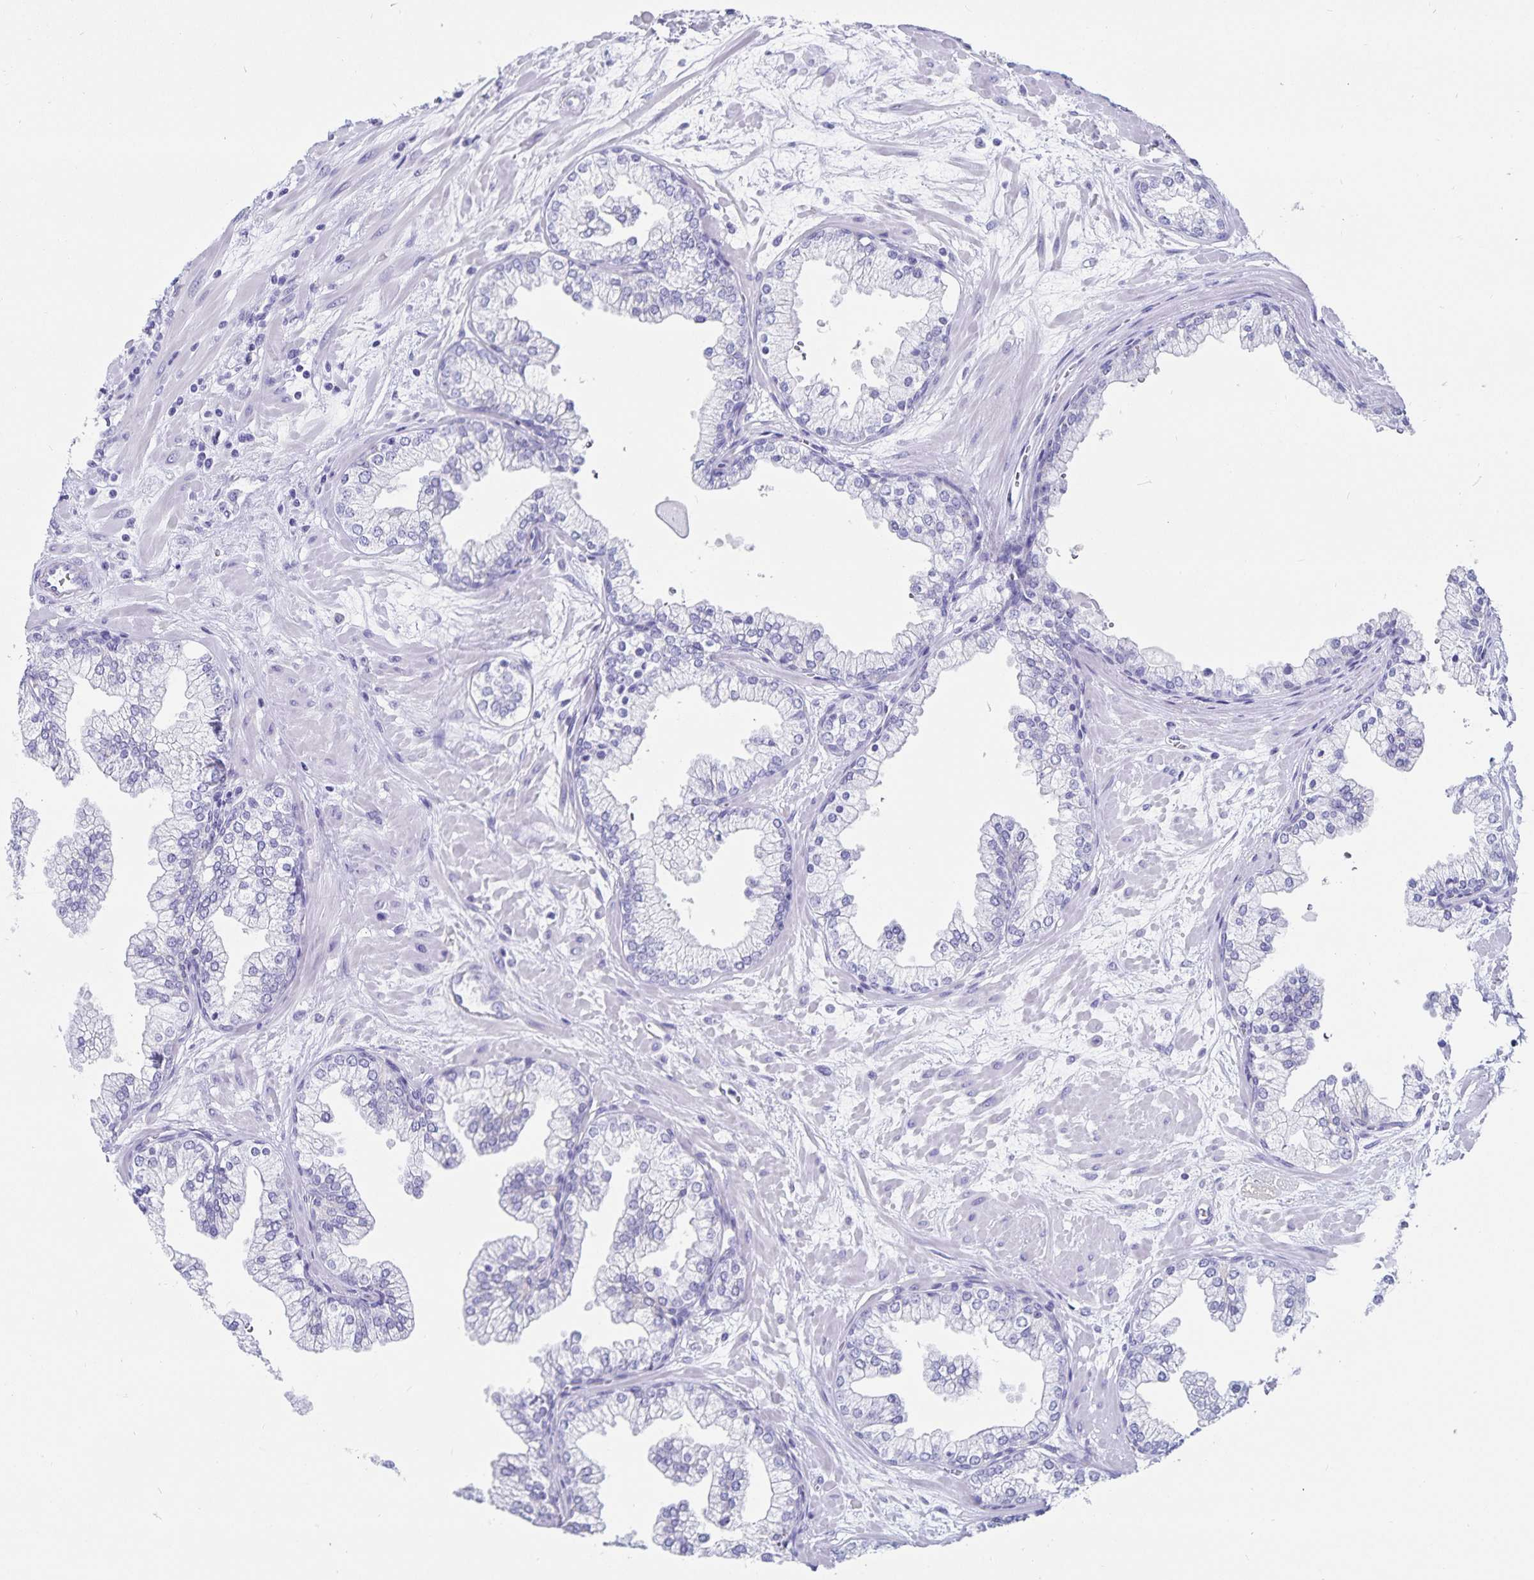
{"staining": {"intensity": "negative", "quantity": "none", "location": "none"}, "tissue": "prostate", "cell_type": "Glandular cells", "image_type": "normal", "snomed": [{"axis": "morphology", "description": "Normal tissue, NOS"}, {"axis": "topography", "description": "Prostate"}, {"axis": "topography", "description": "Peripheral nerve tissue"}], "caption": "Immunohistochemistry (IHC) of normal human prostate reveals no staining in glandular cells.", "gene": "C19orf73", "patient": {"sex": "male", "age": 61}}